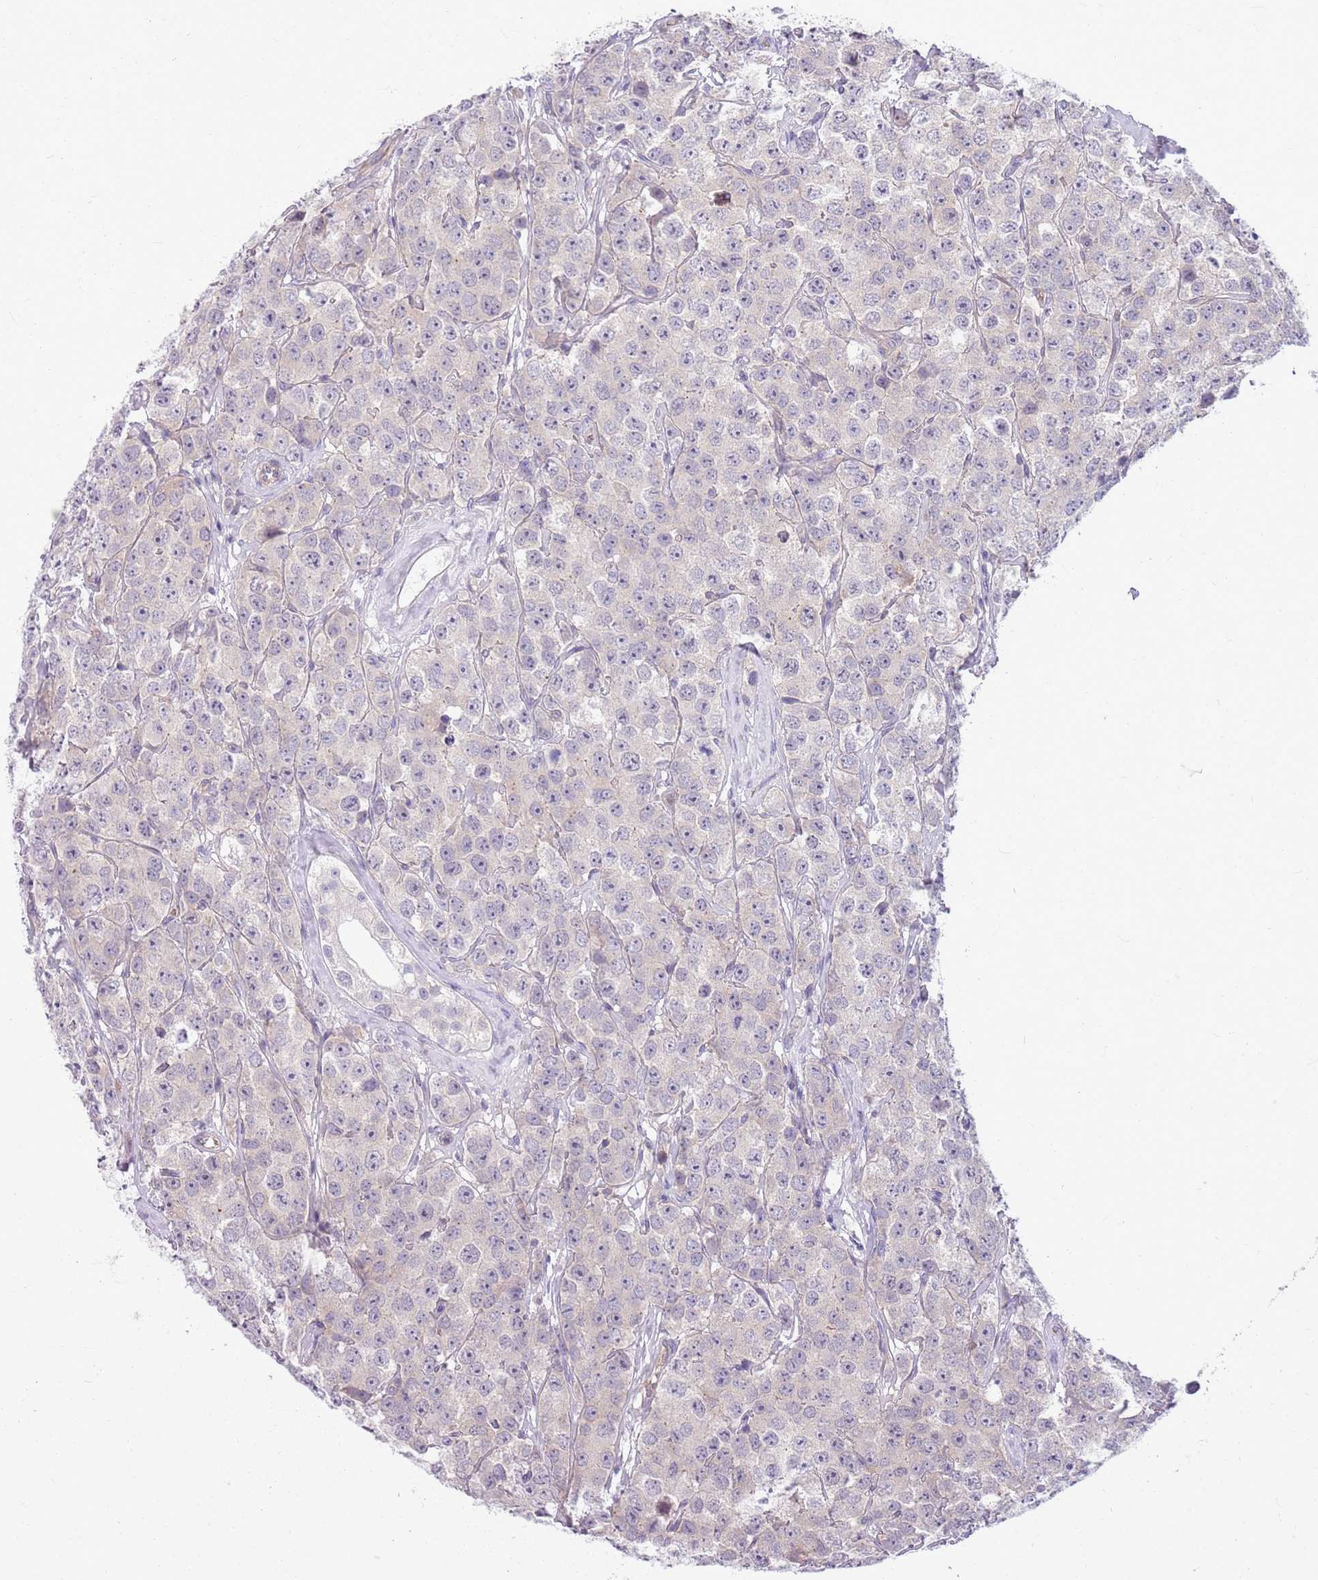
{"staining": {"intensity": "negative", "quantity": "none", "location": "none"}, "tissue": "testis cancer", "cell_type": "Tumor cells", "image_type": "cancer", "snomed": [{"axis": "morphology", "description": "Seminoma, NOS"}, {"axis": "topography", "description": "Testis"}], "caption": "IHC histopathology image of testis seminoma stained for a protein (brown), which reveals no expression in tumor cells.", "gene": "PARP8", "patient": {"sex": "male", "age": 28}}